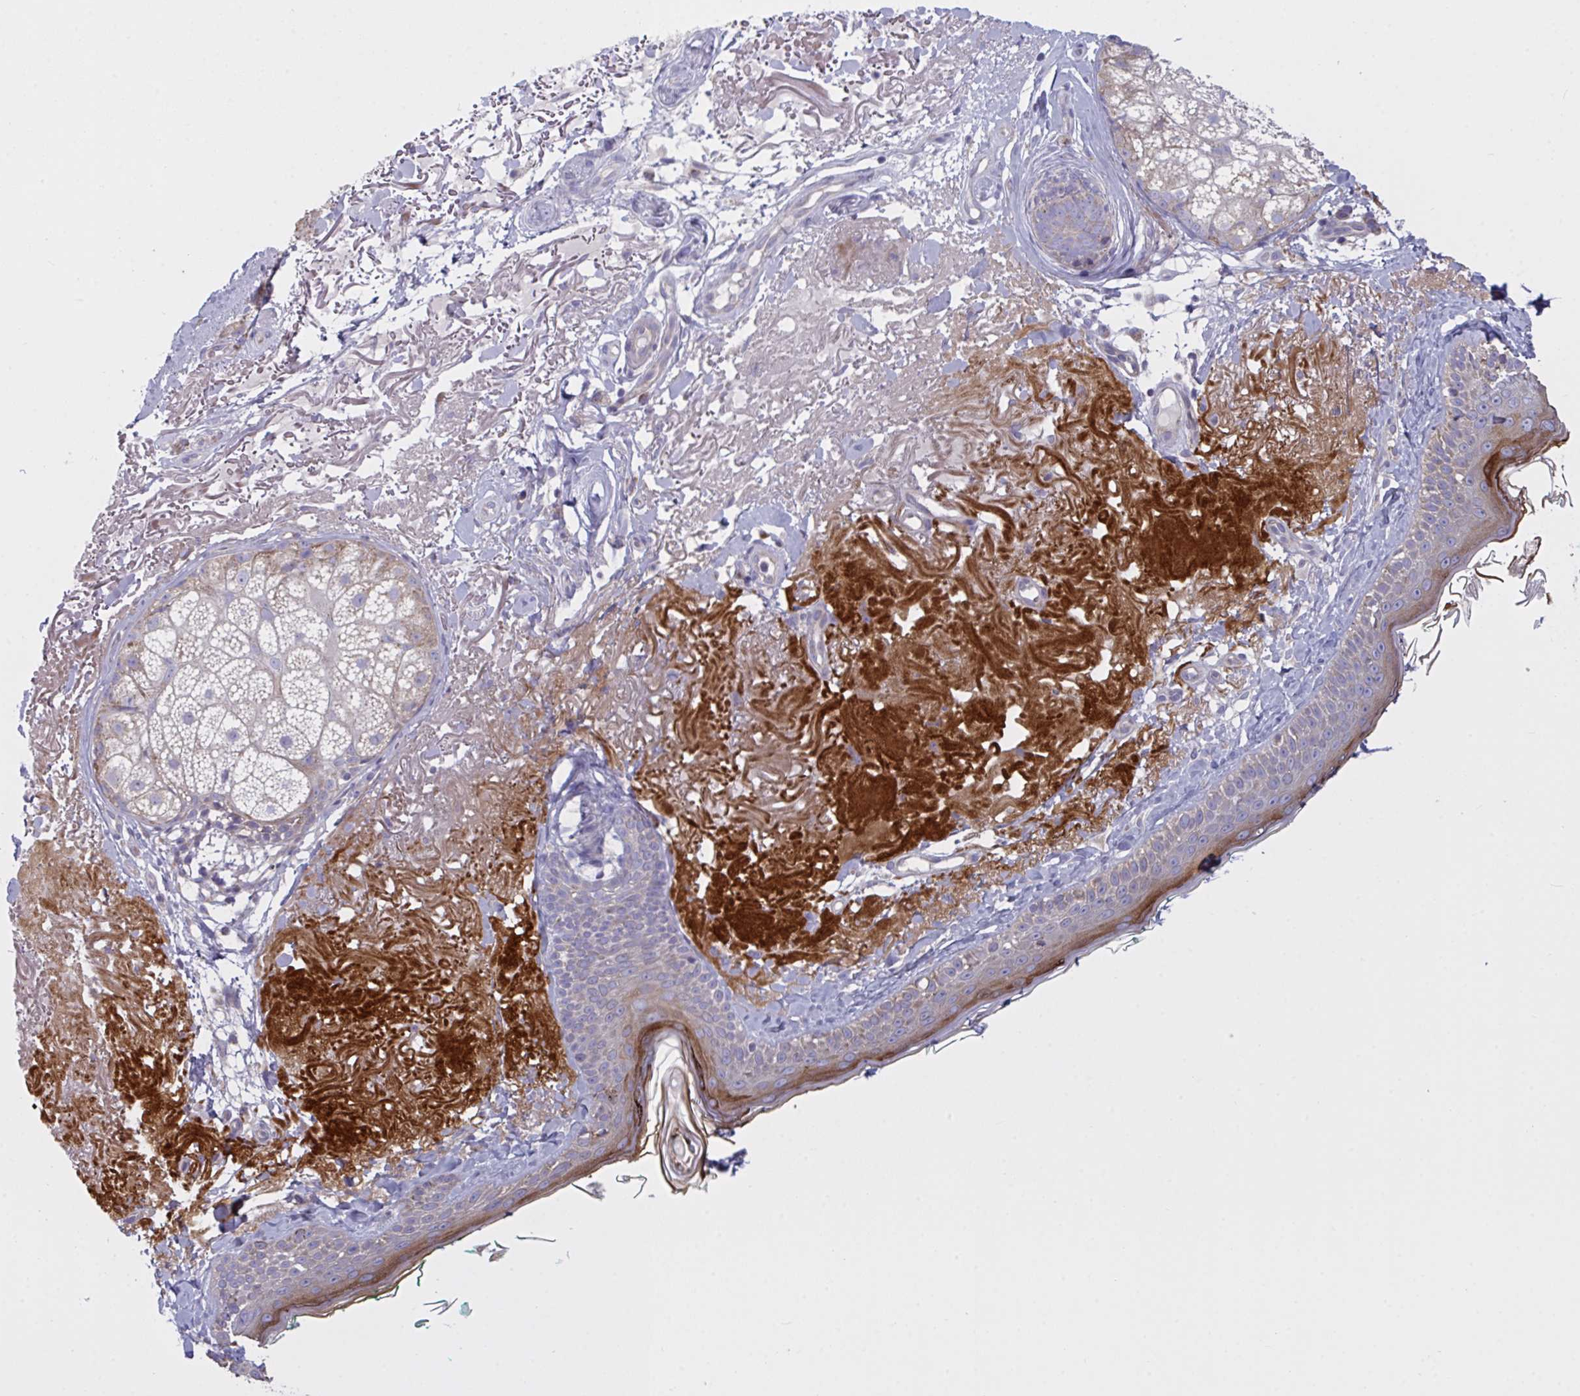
{"staining": {"intensity": "negative", "quantity": "none", "location": "none"}, "tissue": "skin", "cell_type": "Fibroblasts", "image_type": "normal", "snomed": [{"axis": "morphology", "description": "Normal tissue, NOS"}, {"axis": "topography", "description": "Skin"}], "caption": "Protein analysis of normal skin shows no significant positivity in fibroblasts.", "gene": "MRPS2", "patient": {"sex": "male", "age": 73}}